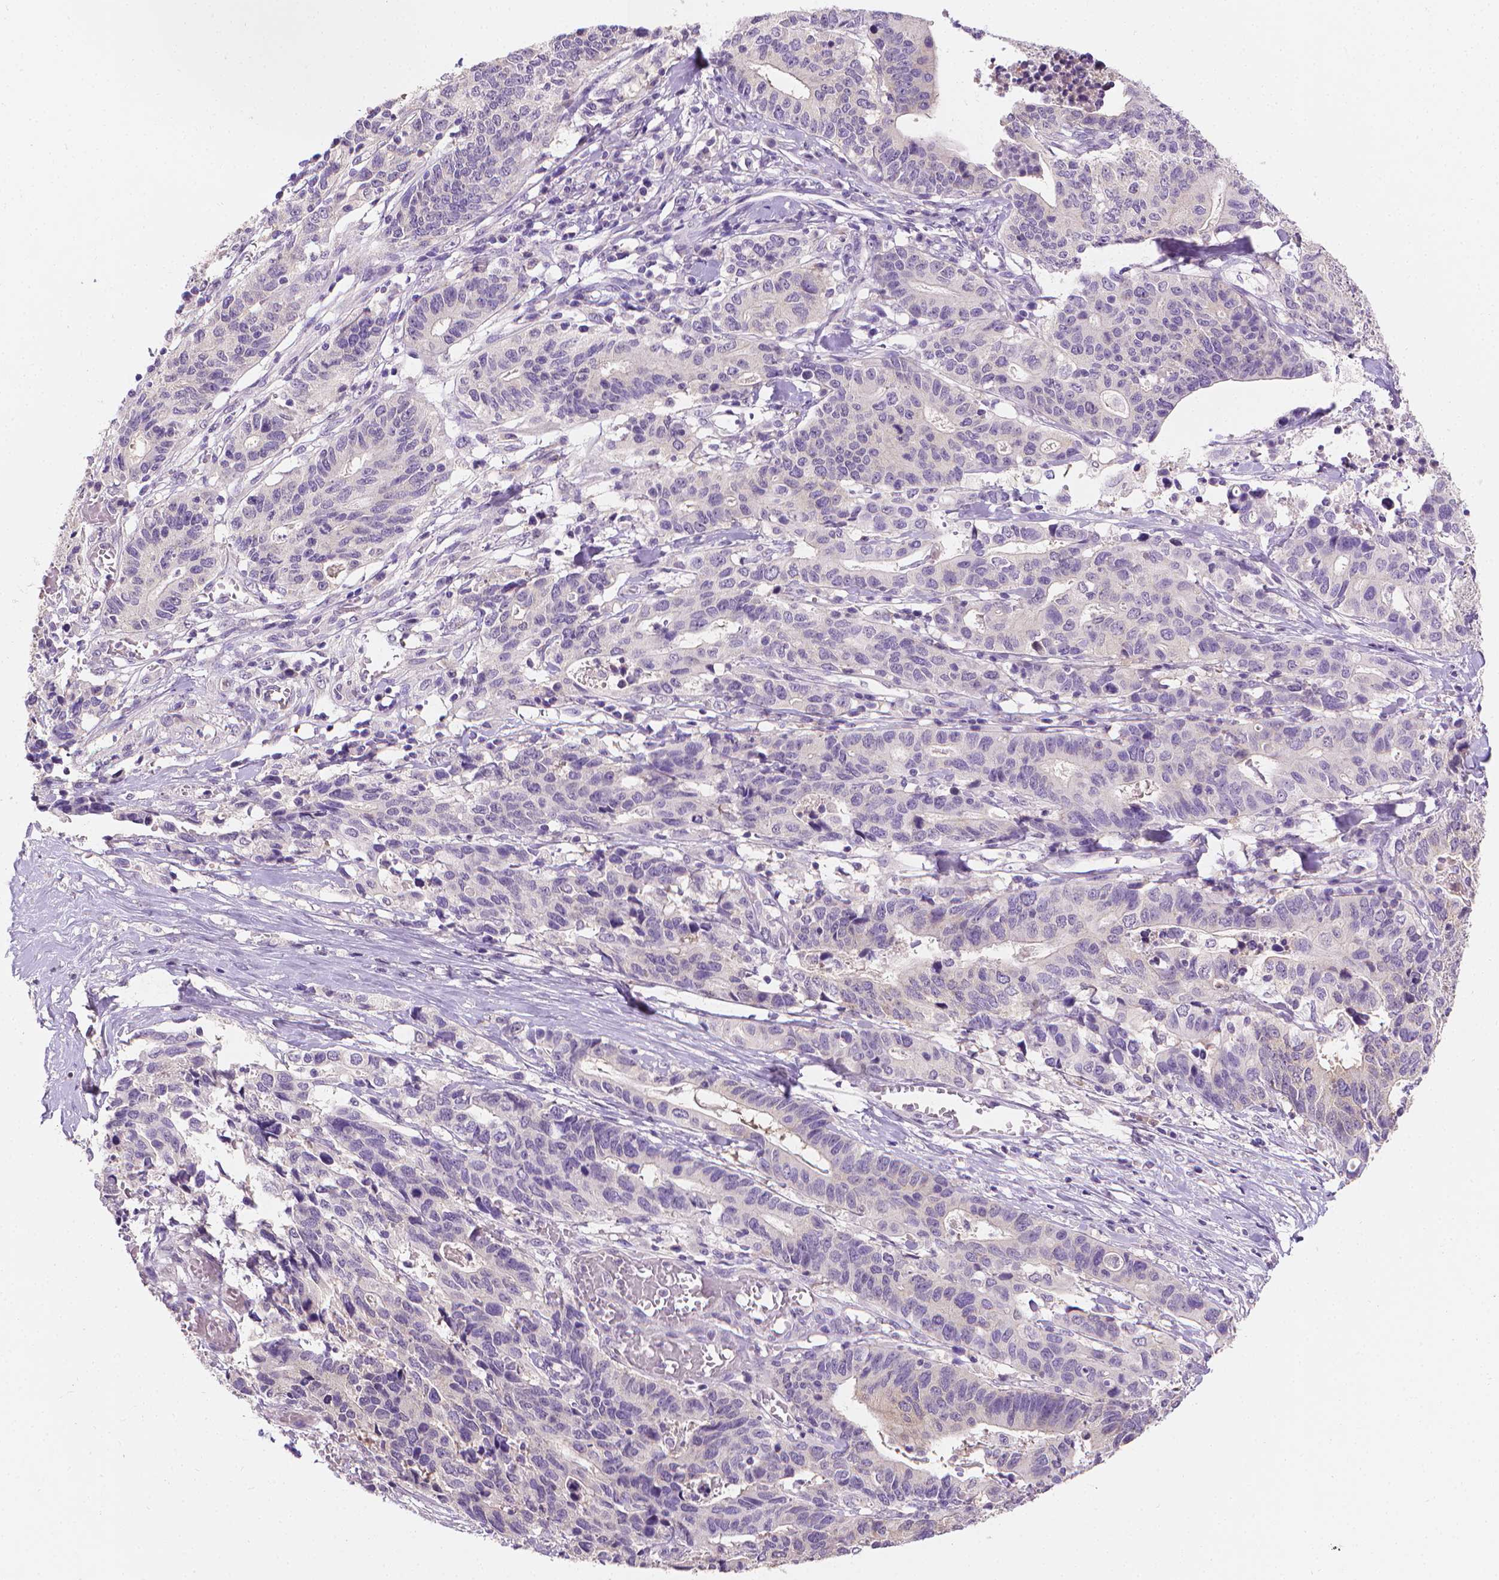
{"staining": {"intensity": "negative", "quantity": "none", "location": "none"}, "tissue": "stomach cancer", "cell_type": "Tumor cells", "image_type": "cancer", "snomed": [{"axis": "morphology", "description": "Adenocarcinoma, NOS"}, {"axis": "topography", "description": "Stomach, upper"}], "caption": "Tumor cells show no significant staining in stomach cancer. The staining is performed using DAB brown chromogen with nuclei counter-stained in using hematoxylin.", "gene": "FASN", "patient": {"sex": "female", "age": 67}}